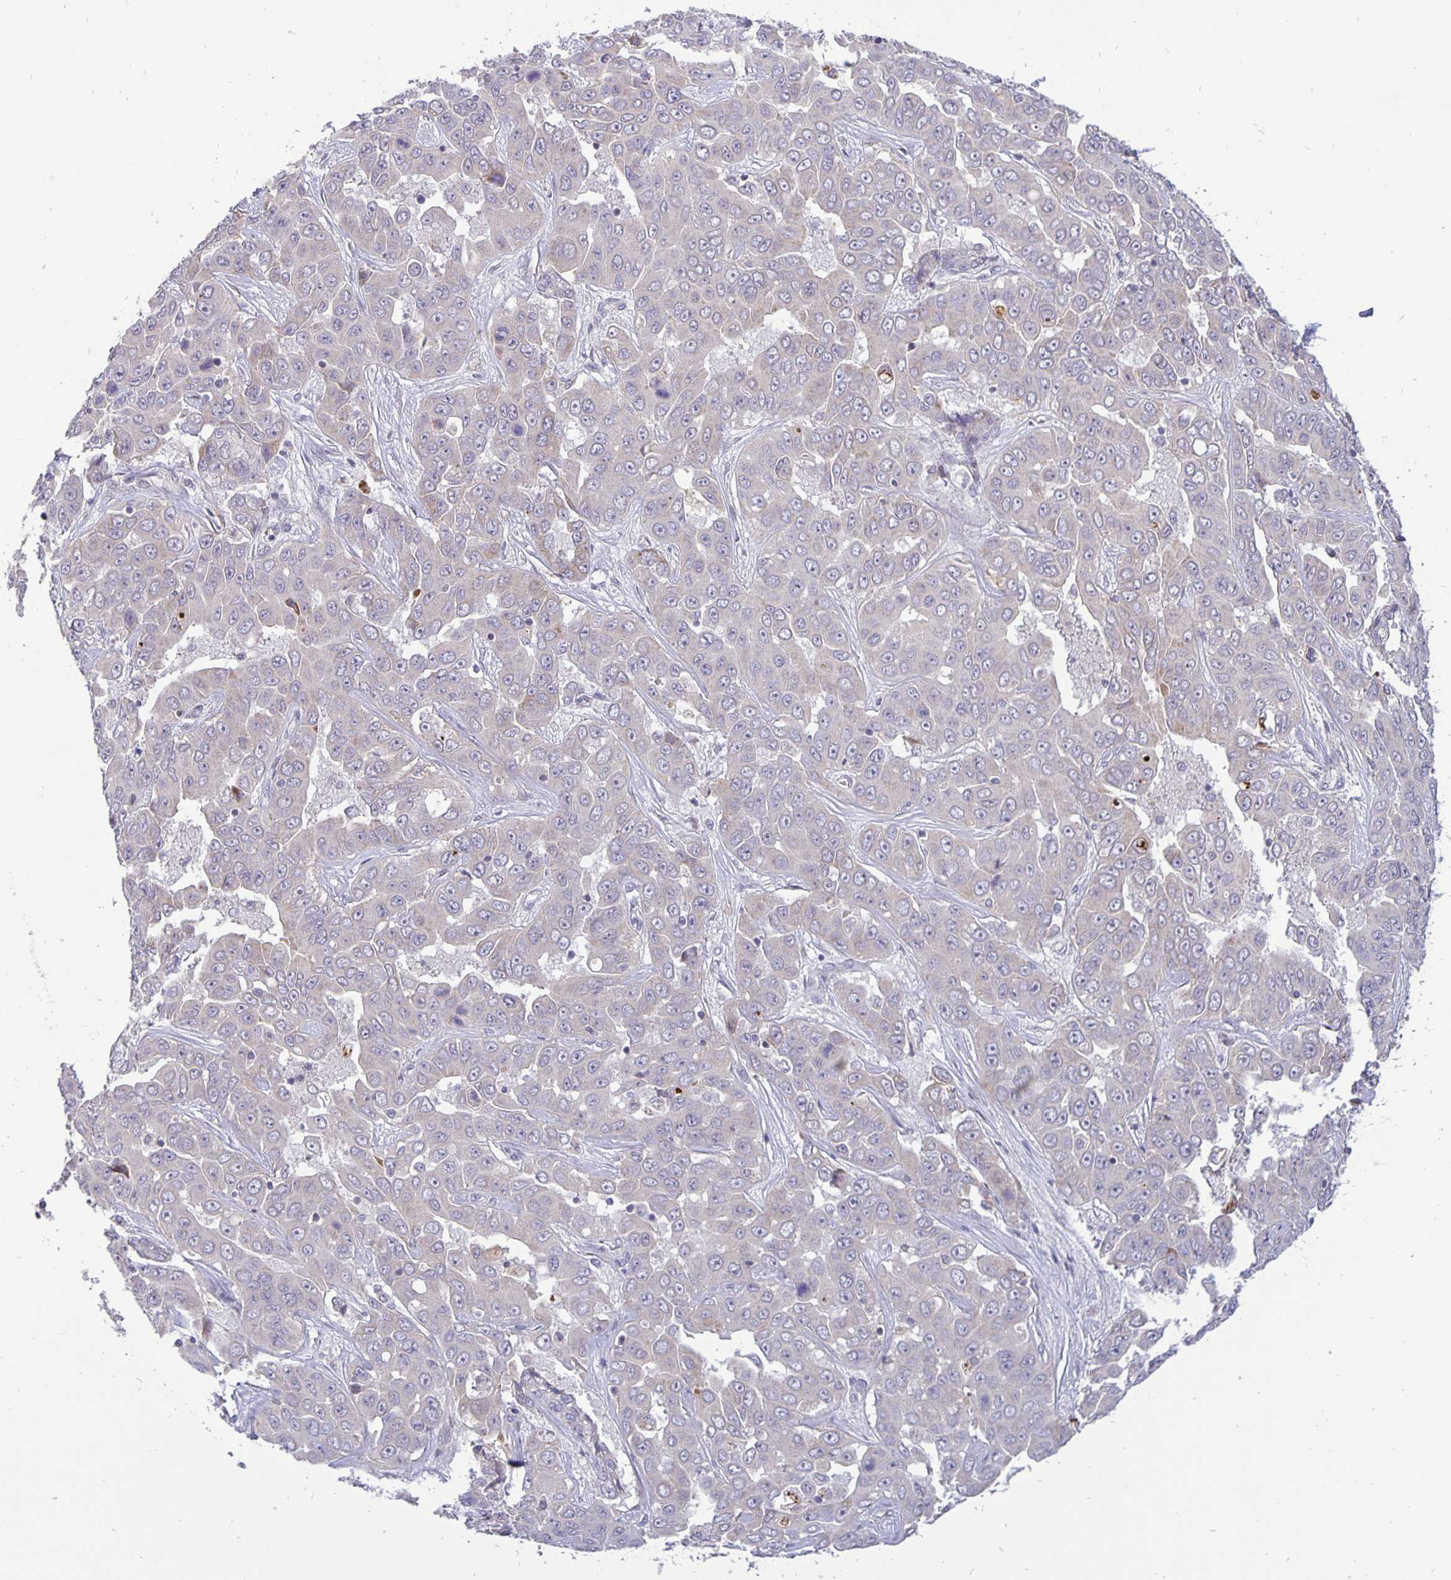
{"staining": {"intensity": "negative", "quantity": "none", "location": "none"}, "tissue": "liver cancer", "cell_type": "Tumor cells", "image_type": "cancer", "snomed": [{"axis": "morphology", "description": "Cholangiocarcinoma"}, {"axis": "topography", "description": "Liver"}], "caption": "An IHC photomicrograph of liver cancer (cholangiocarcinoma) is shown. There is no staining in tumor cells of liver cancer (cholangiocarcinoma).", "gene": "ERBB2", "patient": {"sex": "female", "age": 52}}